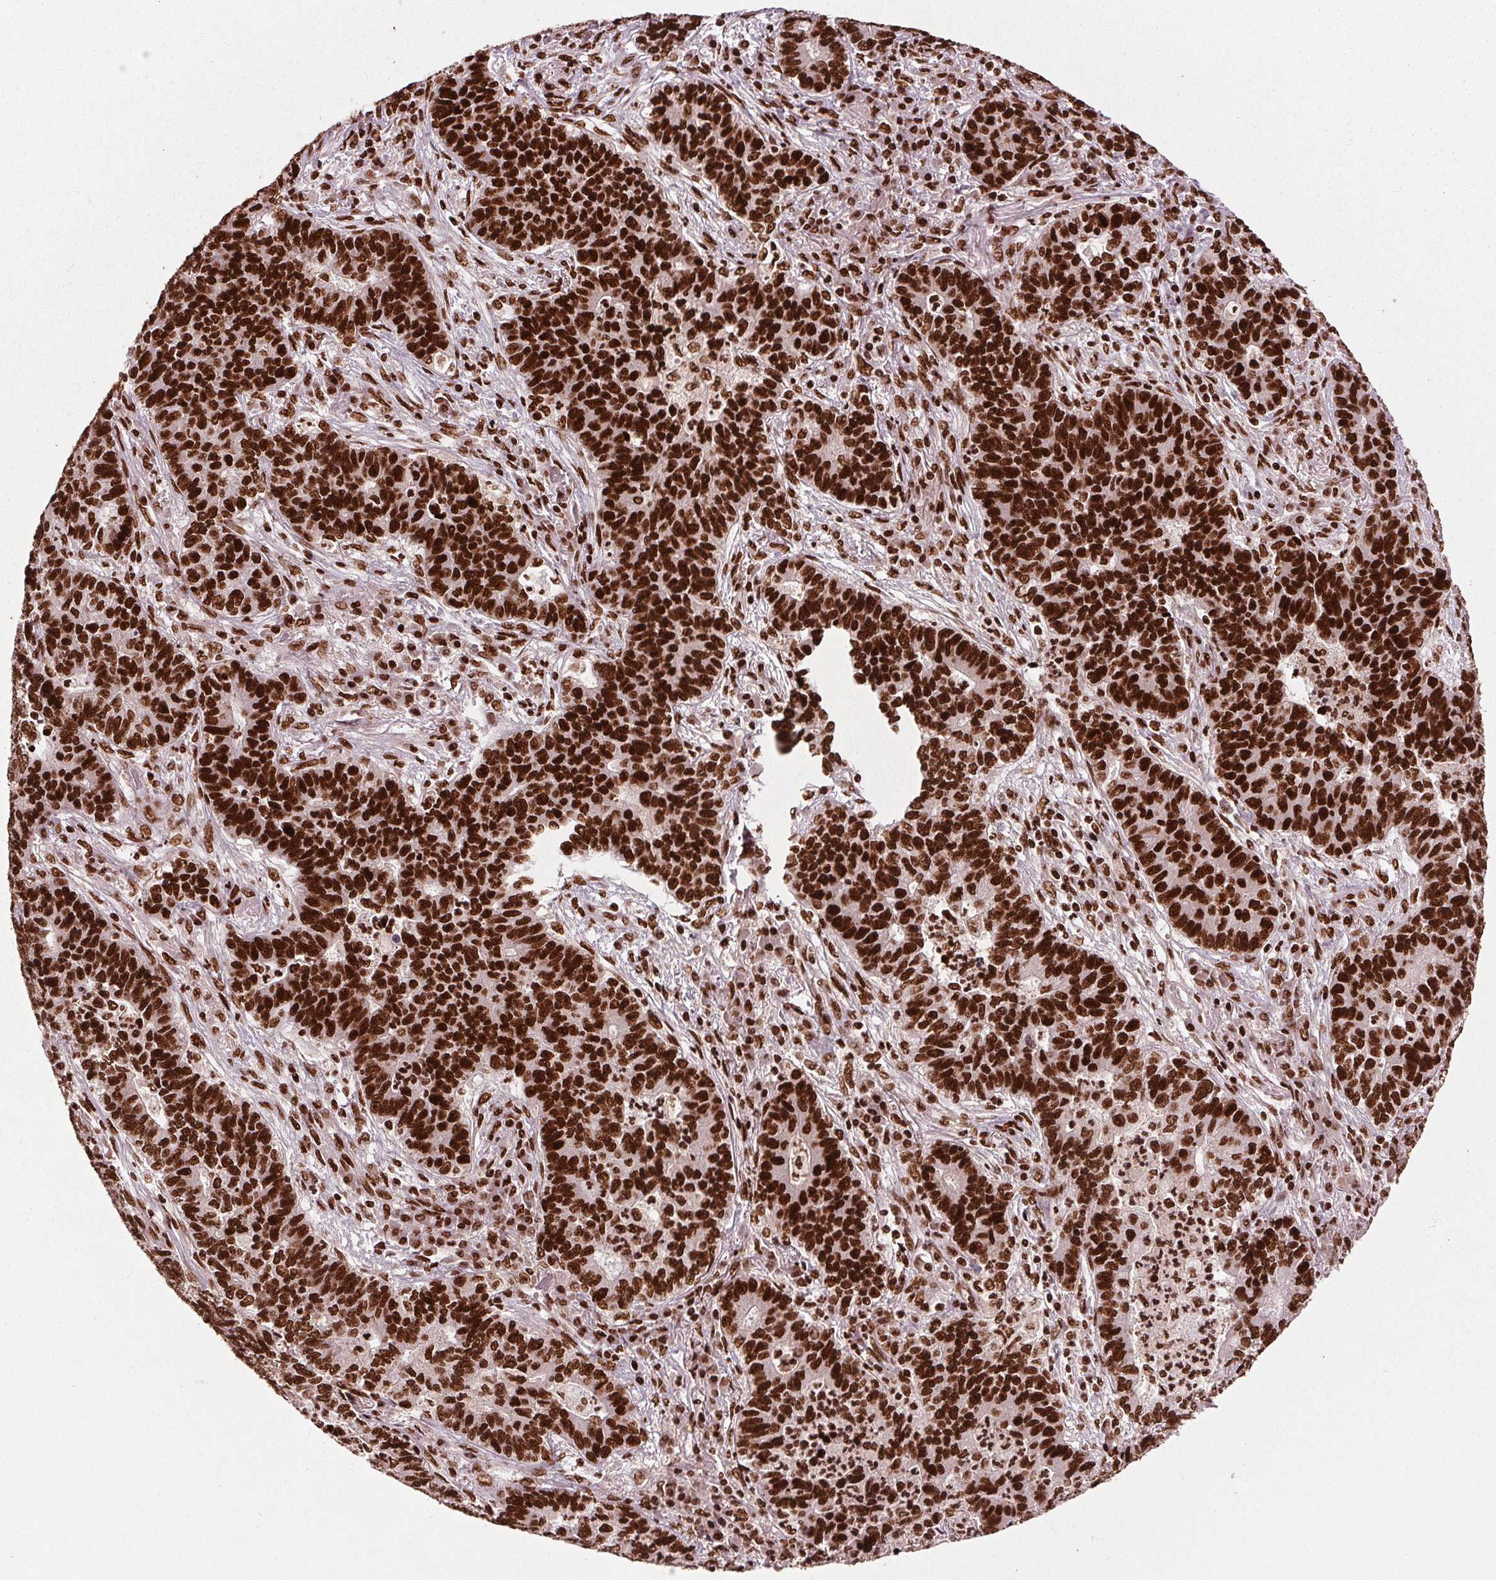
{"staining": {"intensity": "strong", "quantity": ">75%", "location": "nuclear"}, "tissue": "lung cancer", "cell_type": "Tumor cells", "image_type": "cancer", "snomed": [{"axis": "morphology", "description": "Adenocarcinoma, NOS"}, {"axis": "topography", "description": "Lung"}], "caption": "An image of adenocarcinoma (lung) stained for a protein displays strong nuclear brown staining in tumor cells.", "gene": "BRD4", "patient": {"sex": "female", "age": 57}}